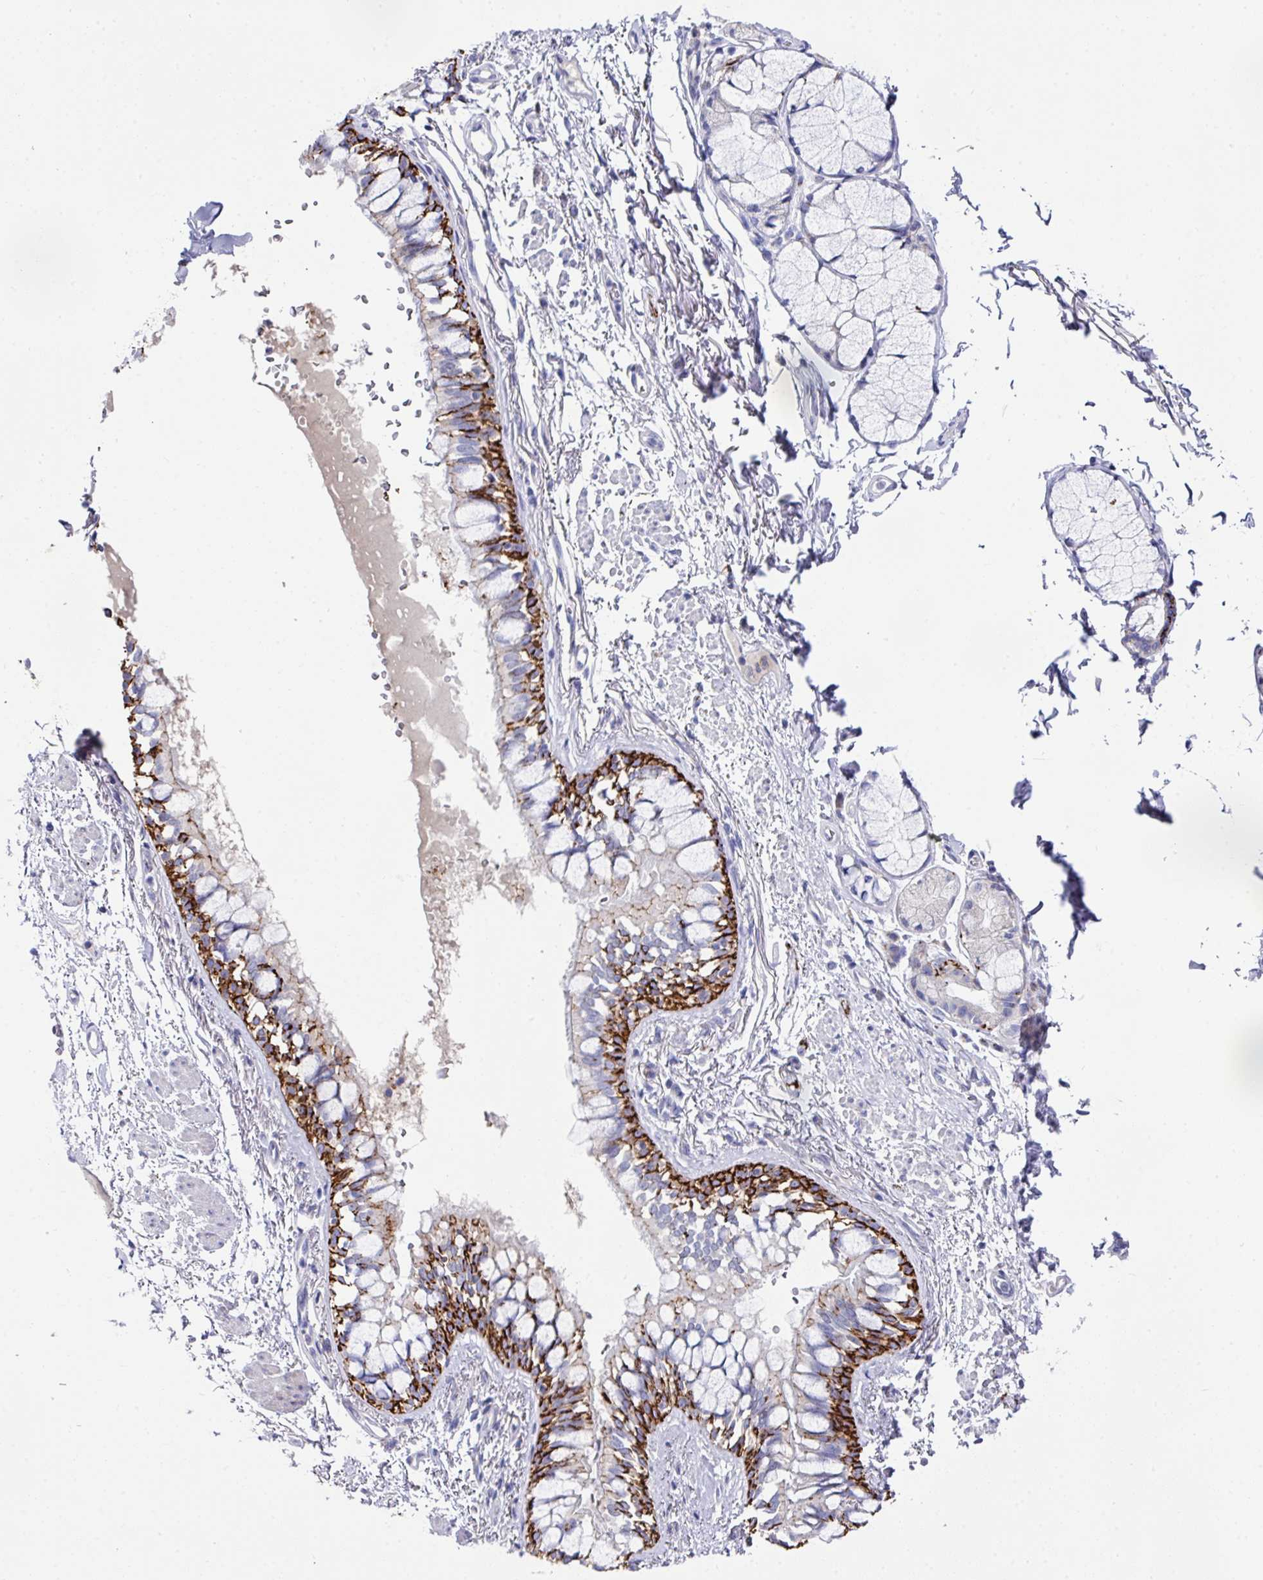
{"staining": {"intensity": "strong", "quantity": "<25%", "location": "cytoplasmic/membranous"}, "tissue": "bronchus", "cell_type": "Respiratory epithelial cells", "image_type": "normal", "snomed": [{"axis": "morphology", "description": "Normal tissue, NOS"}, {"axis": "topography", "description": "Bronchus"}], "caption": "Immunohistochemical staining of unremarkable human bronchus shows <25% levels of strong cytoplasmic/membranous protein expression in approximately <25% of respiratory epithelial cells. (Stains: DAB in brown, nuclei in blue, Microscopy: brightfield microscopy at high magnification).", "gene": "CLDN1", "patient": {"sex": "male", "age": 70}}